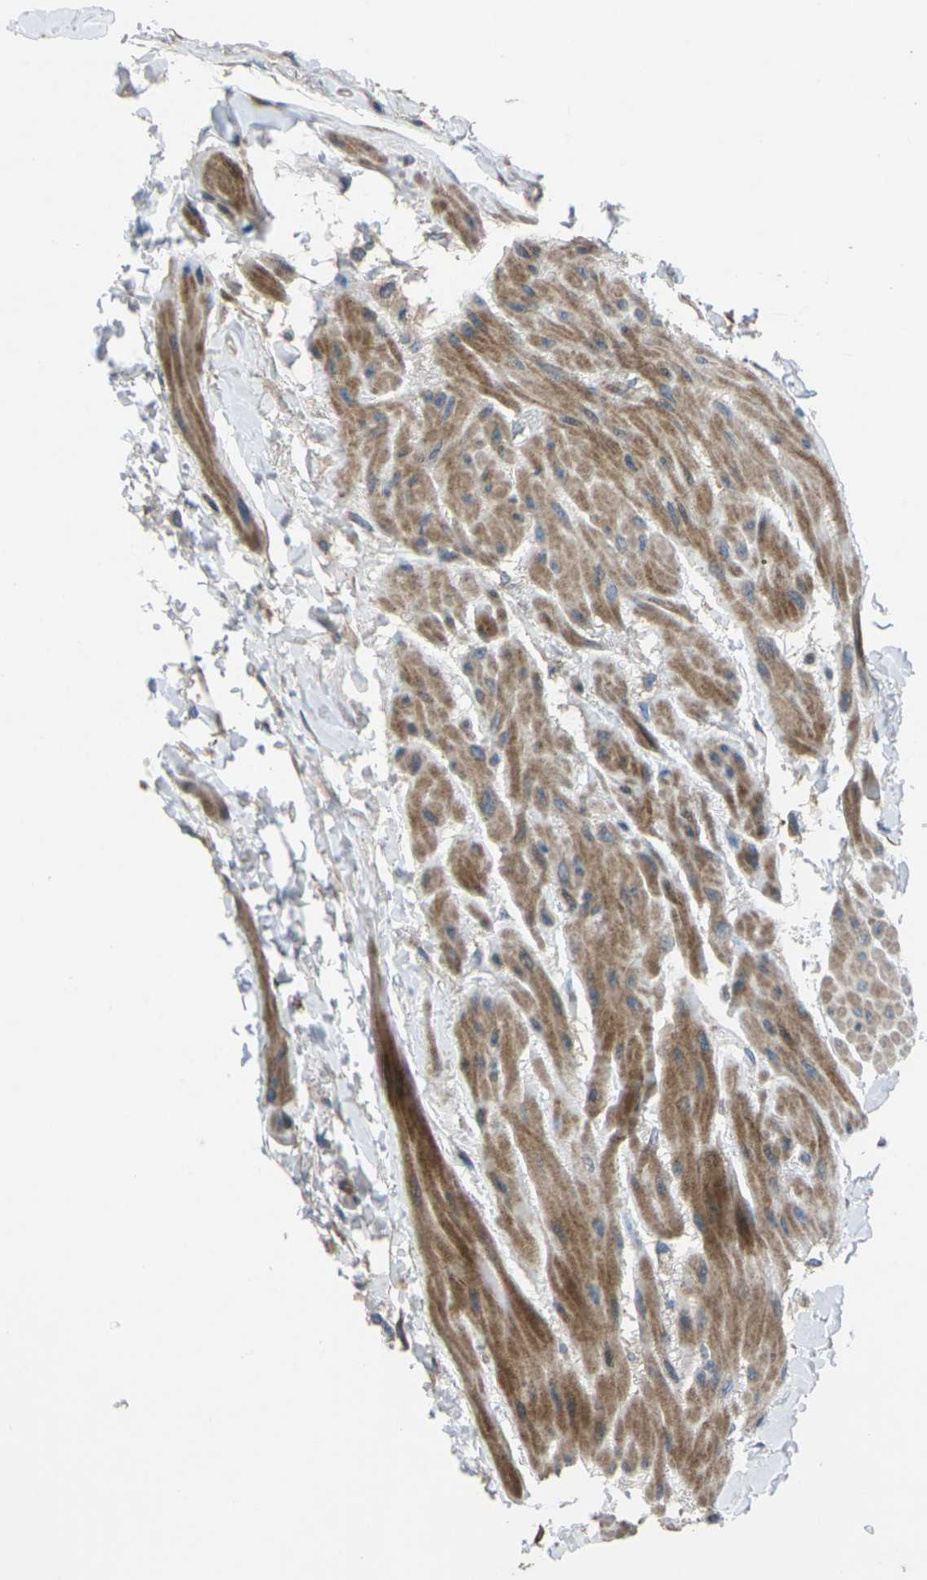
{"staining": {"intensity": "moderate", "quantity": ">75%", "location": "cytoplasmic/membranous"}, "tissue": "urinary bladder", "cell_type": "Urothelial cells", "image_type": "normal", "snomed": [{"axis": "morphology", "description": "Normal tissue, NOS"}, {"axis": "topography", "description": "Urinary bladder"}], "caption": "This histopathology image demonstrates immunohistochemistry staining of benign urinary bladder, with medium moderate cytoplasmic/membranous positivity in approximately >75% of urothelial cells.", "gene": "EDNRA", "patient": {"sex": "female", "age": 79}}